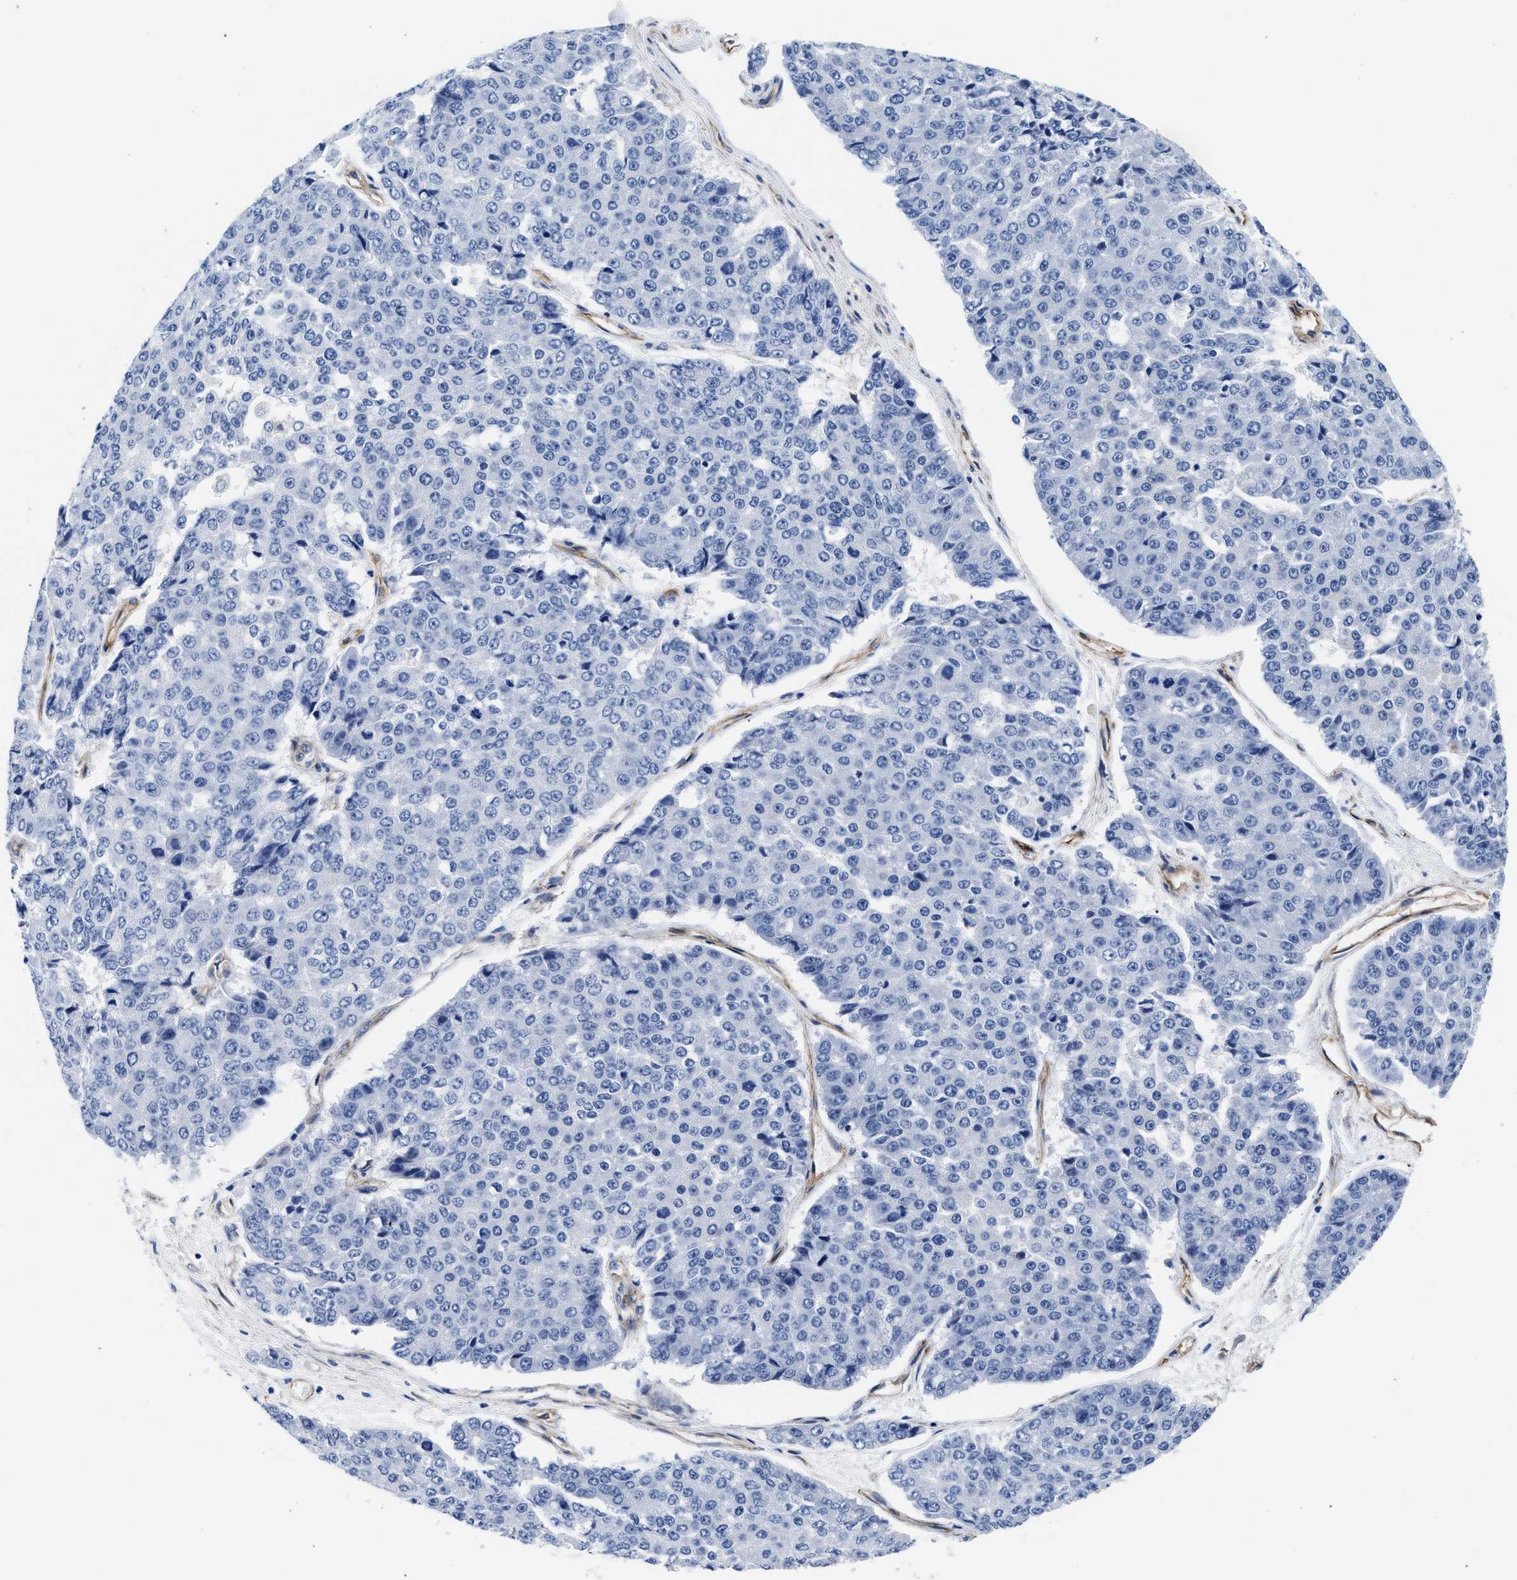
{"staining": {"intensity": "negative", "quantity": "none", "location": "none"}, "tissue": "pancreatic cancer", "cell_type": "Tumor cells", "image_type": "cancer", "snomed": [{"axis": "morphology", "description": "Adenocarcinoma, NOS"}, {"axis": "topography", "description": "Pancreas"}], "caption": "Protein analysis of adenocarcinoma (pancreatic) shows no significant expression in tumor cells.", "gene": "TRIM29", "patient": {"sex": "male", "age": 50}}